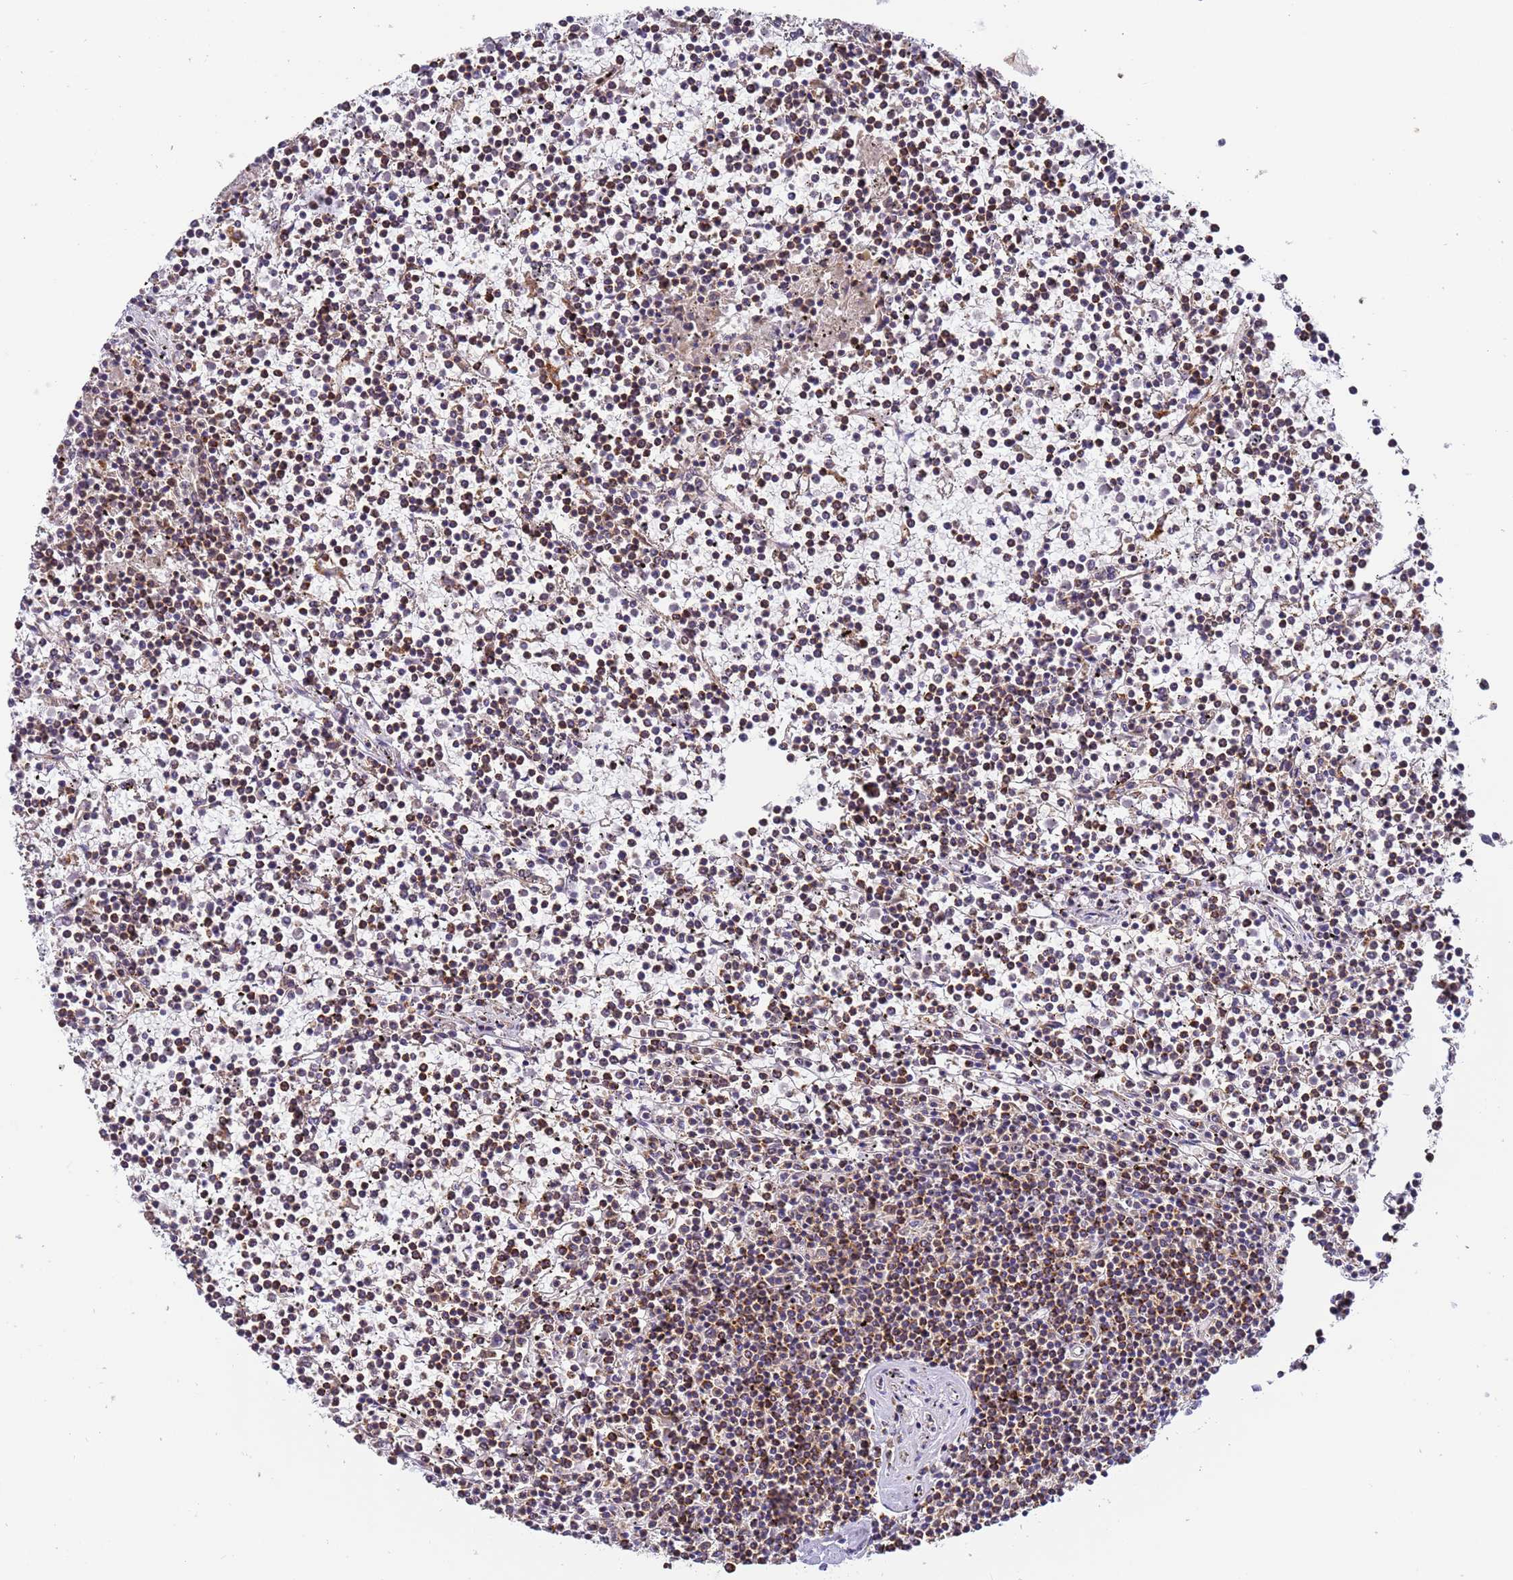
{"staining": {"intensity": "moderate", "quantity": ">75%", "location": "cytoplasmic/membranous"}, "tissue": "lymphoma", "cell_type": "Tumor cells", "image_type": "cancer", "snomed": [{"axis": "morphology", "description": "Malignant lymphoma, non-Hodgkin's type, Low grade"}, {"axis": "topography", "description": "Spleen"}], "caption": "A photomicrograph of low-grade malignant lymphoma, non-Hodgkin's type stained for a protein demonstrates moderate cytoplasmic/membranous brown staining in tumor cells.", "gene": "FRG2C", "patient": {"sex": "female", "age": 19}}